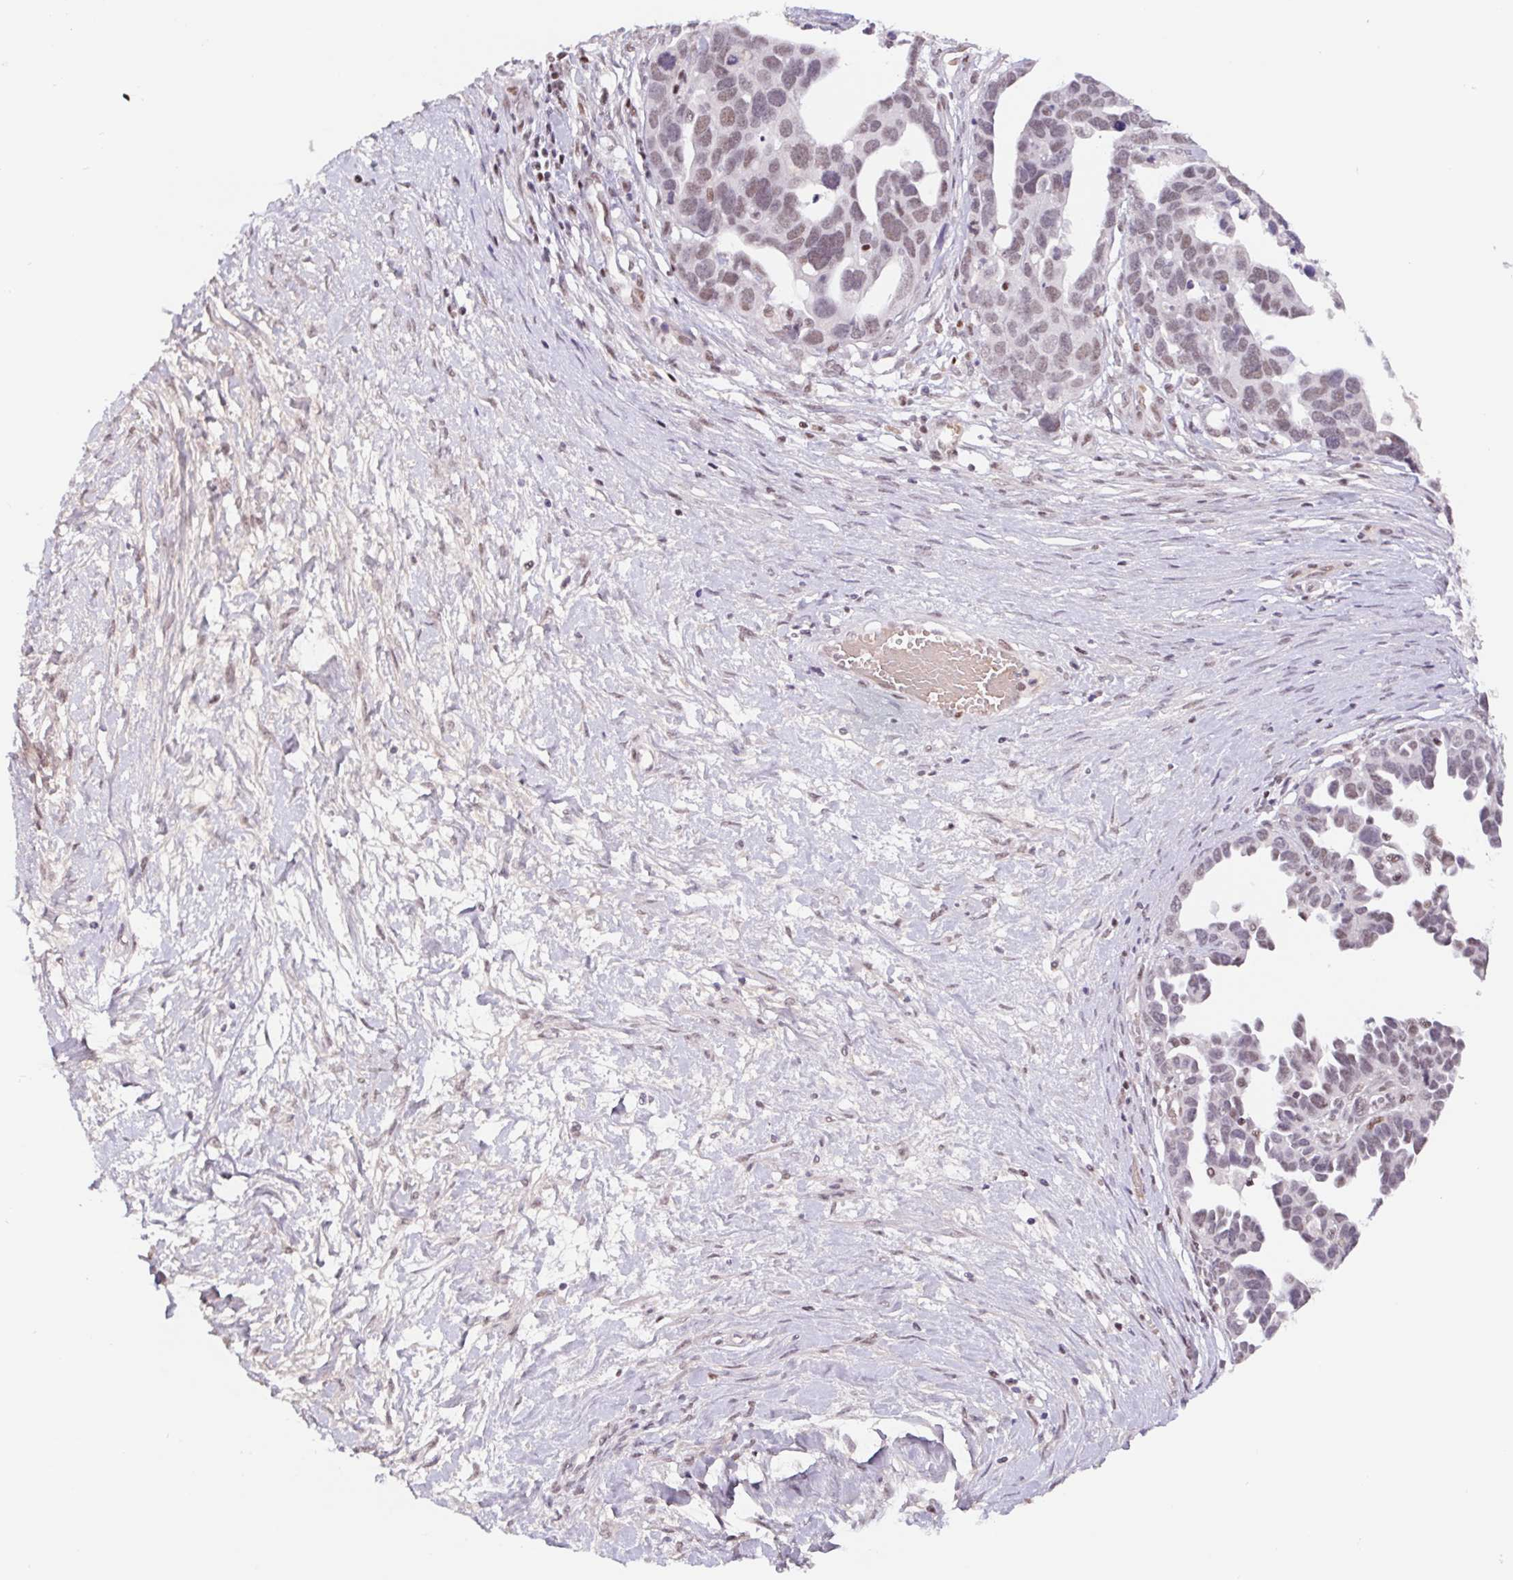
{"staining": {"intensity": "moderate", "quantity": ">75%", "location": "nuclear"}, "tissue": "ovarian cancer", "cell_type": "Tumor cells", "image_type": "cancer", "snomed": [{"axis": "morphology", "description": "Cystadenocarcinoma, serous, NOS"}, {"axis": "topography", "description": "Ovary"}], "caption": "Ovarian cancer stained with a protein marker exhibits moderate staining in tumor cells.", "gene": "TRERF1", "patient": {"sex": "female", "age": 54}}